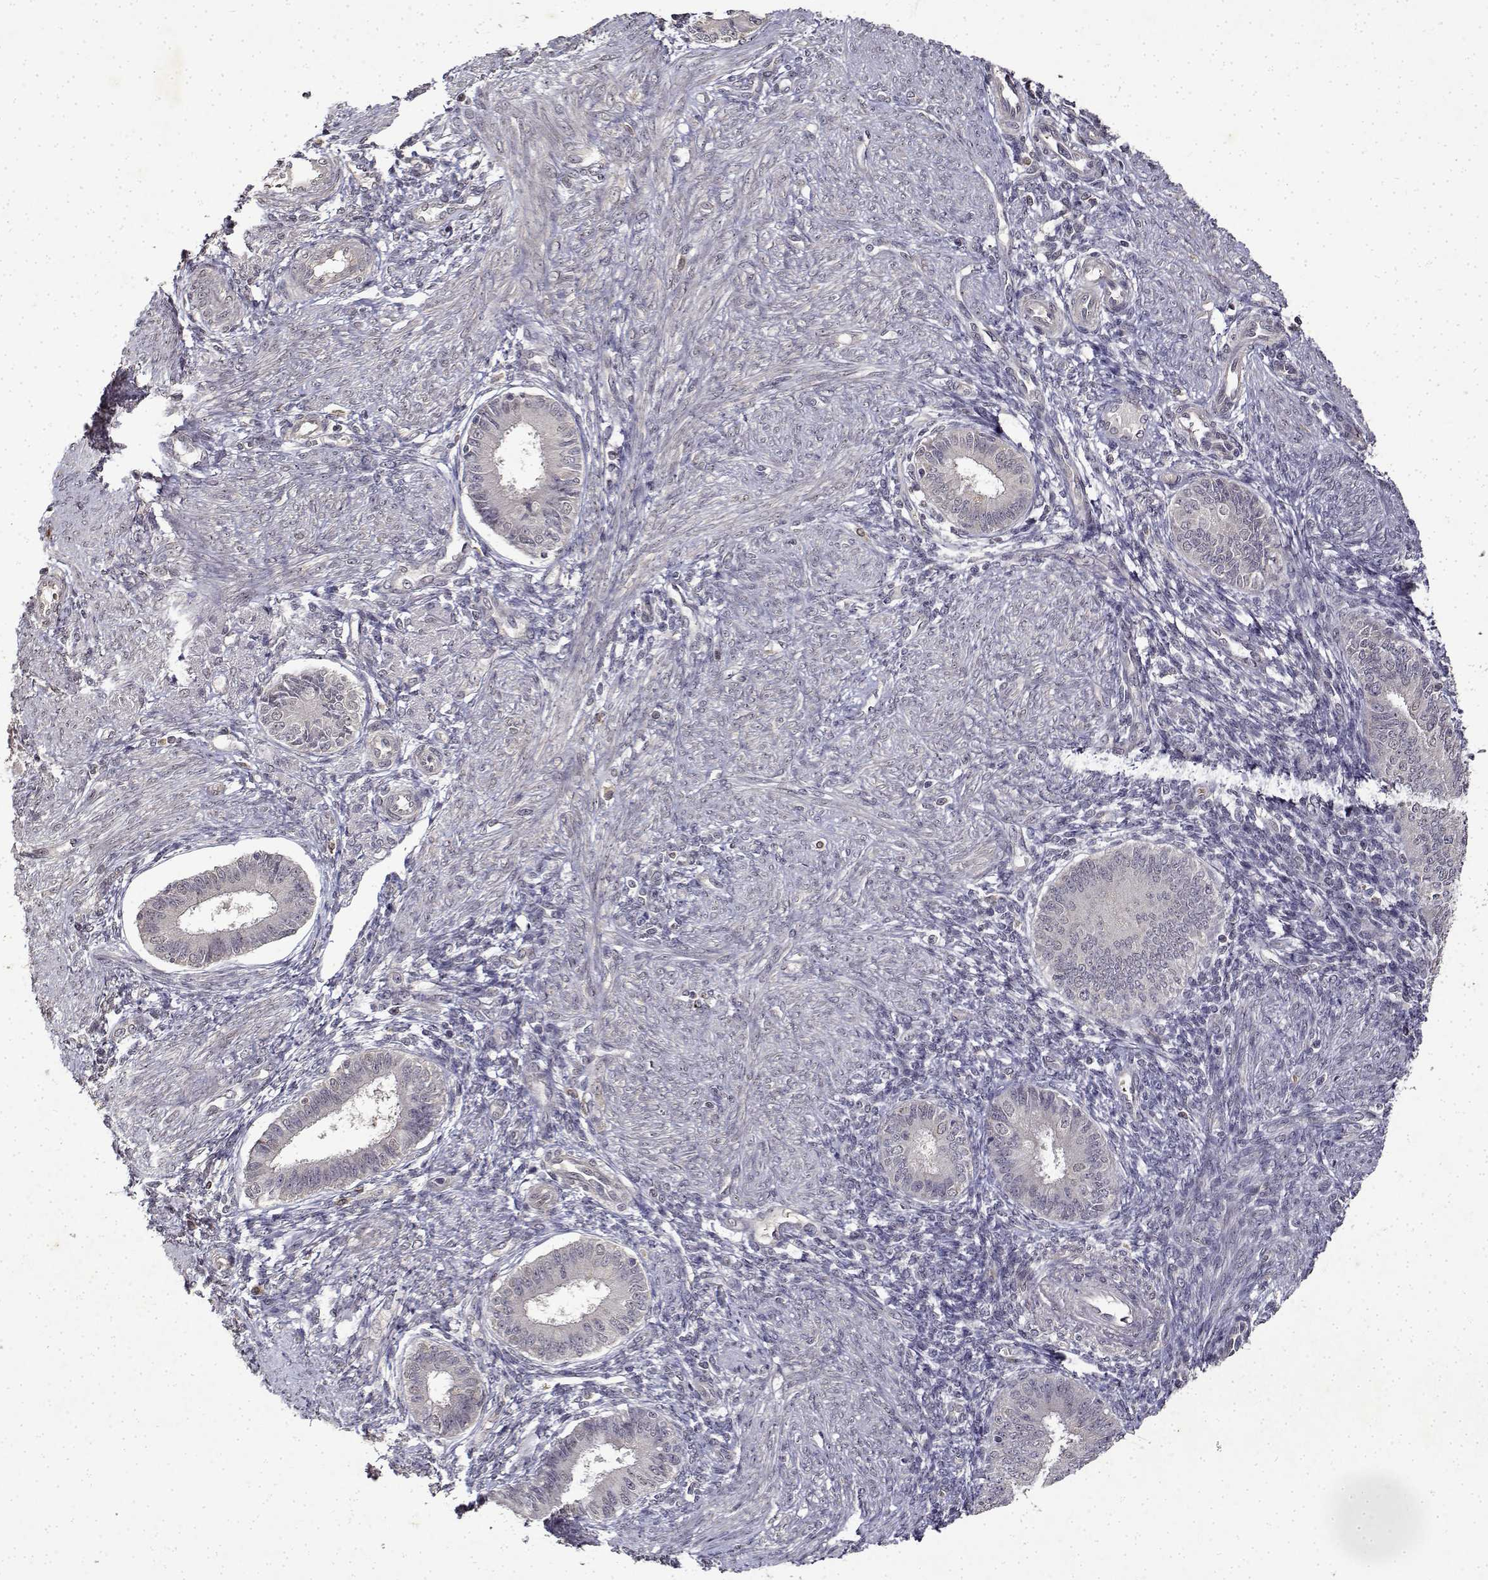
{"staining": {"intensity": "negative", "quantity": "none", "location": "none"}, "tissue": "endometrium", "cell_type": "Cells in endometrial stroma", "image_type": "normal", "snomed": [{"axis": "morphology", "description": "Normal tissue, NOS"}, {"axis": "topography", "description": "Endometrium"}], "caption": "Immunohistochemical staining of benign human endometrium reveals no significant expression in cells in endometrial stroma. The staining is performed using DAB (3,3'-diaminobenzidine) brown chromogen with nuclei counter-stained in using hematoxylin.", "gene": "BDNF", "patient": {"sex": "female", "age": 39}}